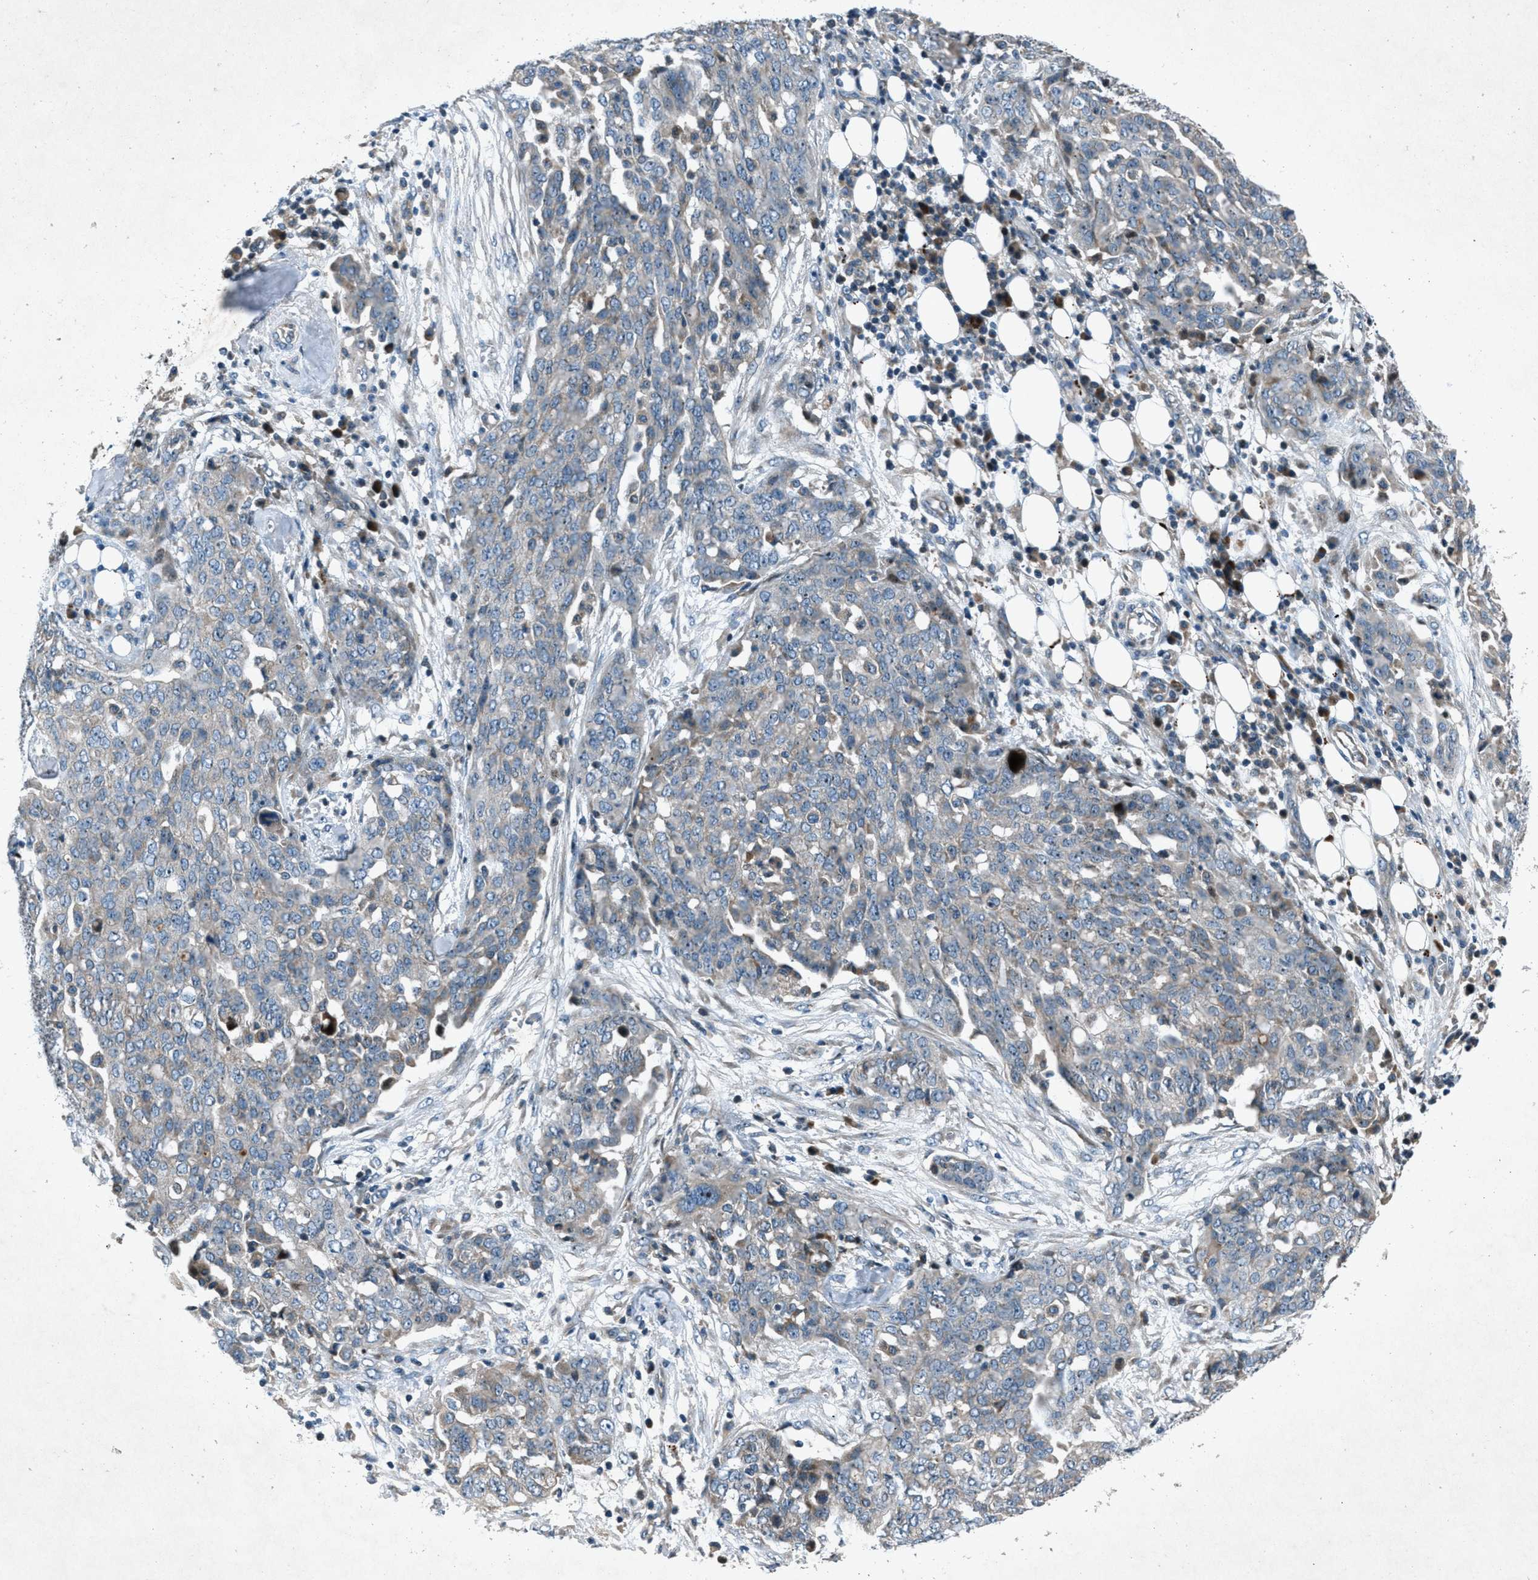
{"staining": {"intensity": "weak", "quantity": "<25%", "location": "cytoplasmic/membranous"}, "tissue": "ovarian cancer", "cell_type": "Tumor cells", "image_type": "cancer", "snomed": [{"axis": "morphology", "description": "Cystadenocarcinoma, serous, NOS"}, {"axis": "topography", "description": "Soft tissue"}, {"axis": "topography", "description": "Ovary"}], "caption": "A micrograph of ovarian cancer stained for a protein reveals no brown staining in tumor cells.", "gene": "CLEC2D", "patient": {"sex": "female", "age": 57}}